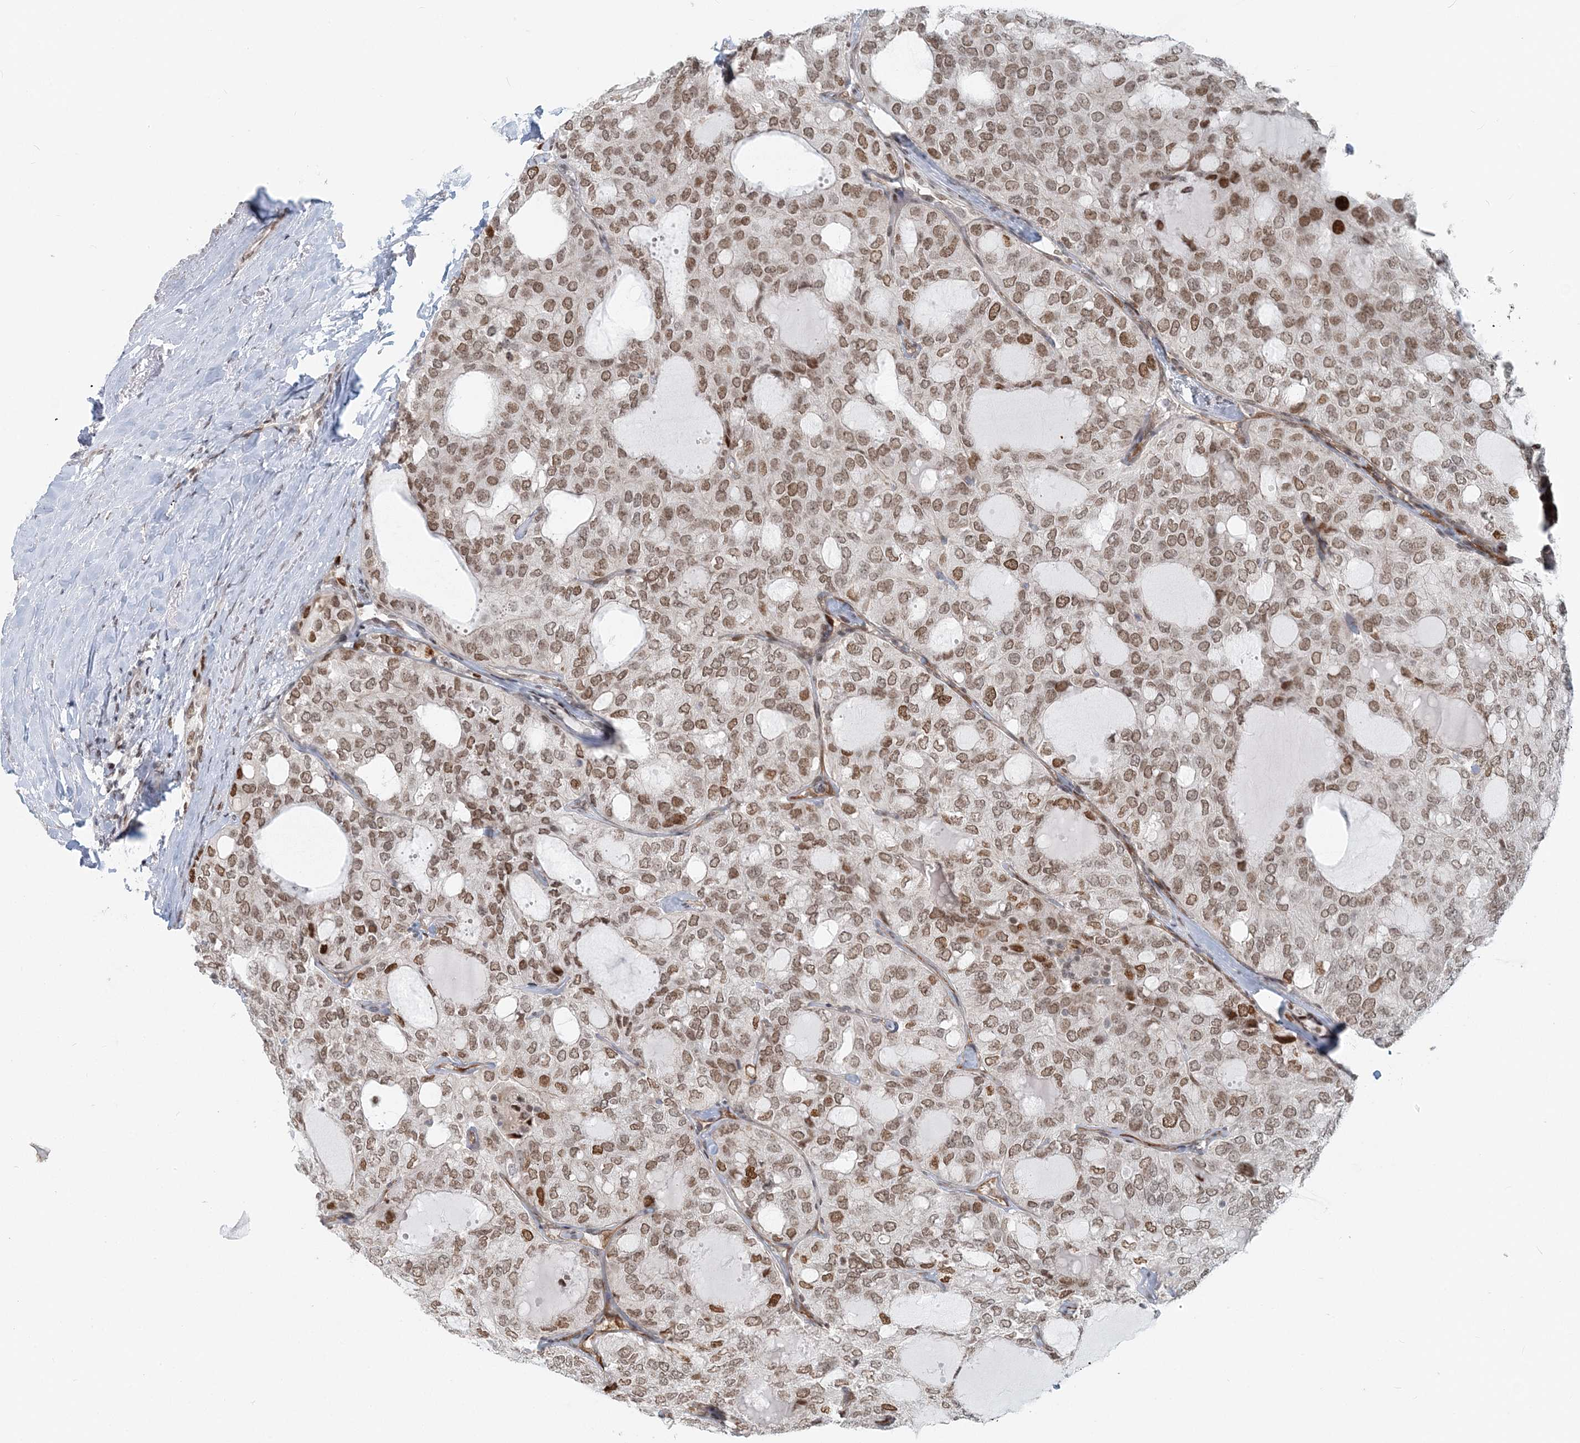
{"staining": {"intensity": "moderate", "quantity": ">75%", "location": "nuclear"}, "tissue": "thyroid cancer", "cell_type": "Tumor cells", "image_type": "cancer", "snomed": [{"axis": "morphology", "description": "Follicular adenoma carcinoma, NOS"}, {"axis": "topography", "description": "Thyroid gland"}], "caption": "A medium amount of moderate nuclear staining is present in about >75% of tumor cells in thyroid follicular adenoma carcinoma tissue.", "gene": "BAZ1B", "patient": {"sex": "male", "age": 75}}